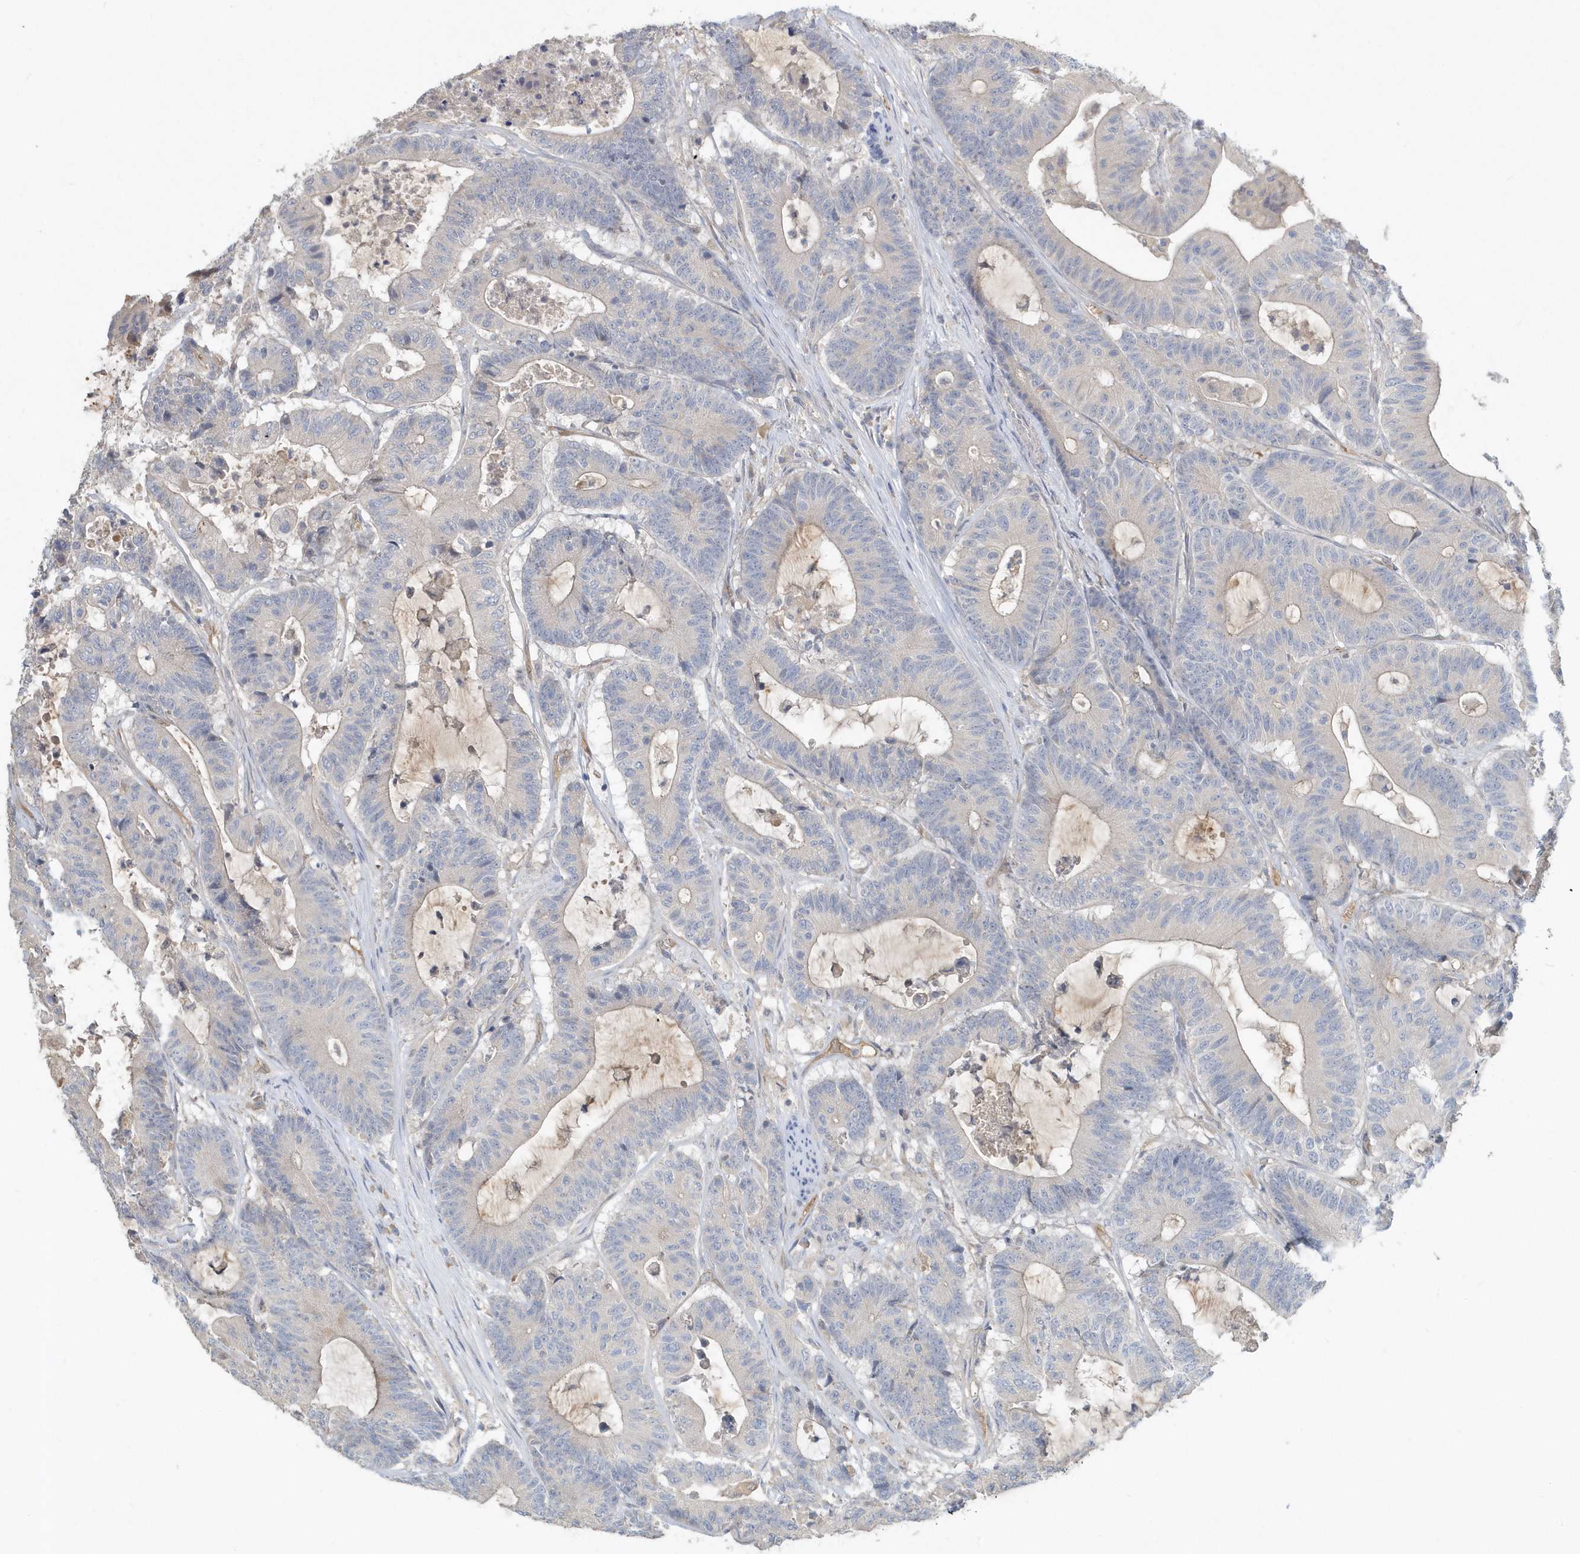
{"staining": {"intensity": "weak", "quantity": "<25%", "location": "cytoplasmic/membranous"}, "tissue": "colorectal cancer", "cell_type": "Tumor cells", "image_type": "cancer", "snomed": [{"axis": "morphology", "description": "Adenocarcinoma, NOS"}, {"axis": "topography", "description": "Colon"}], "caption": "A photomicrograph of adenocarcinoma (colorectal) stained for a protein shows no brown staining in tumor cells.", "gene": "USP53", "patient": {"sex": "female", "age": 84}}